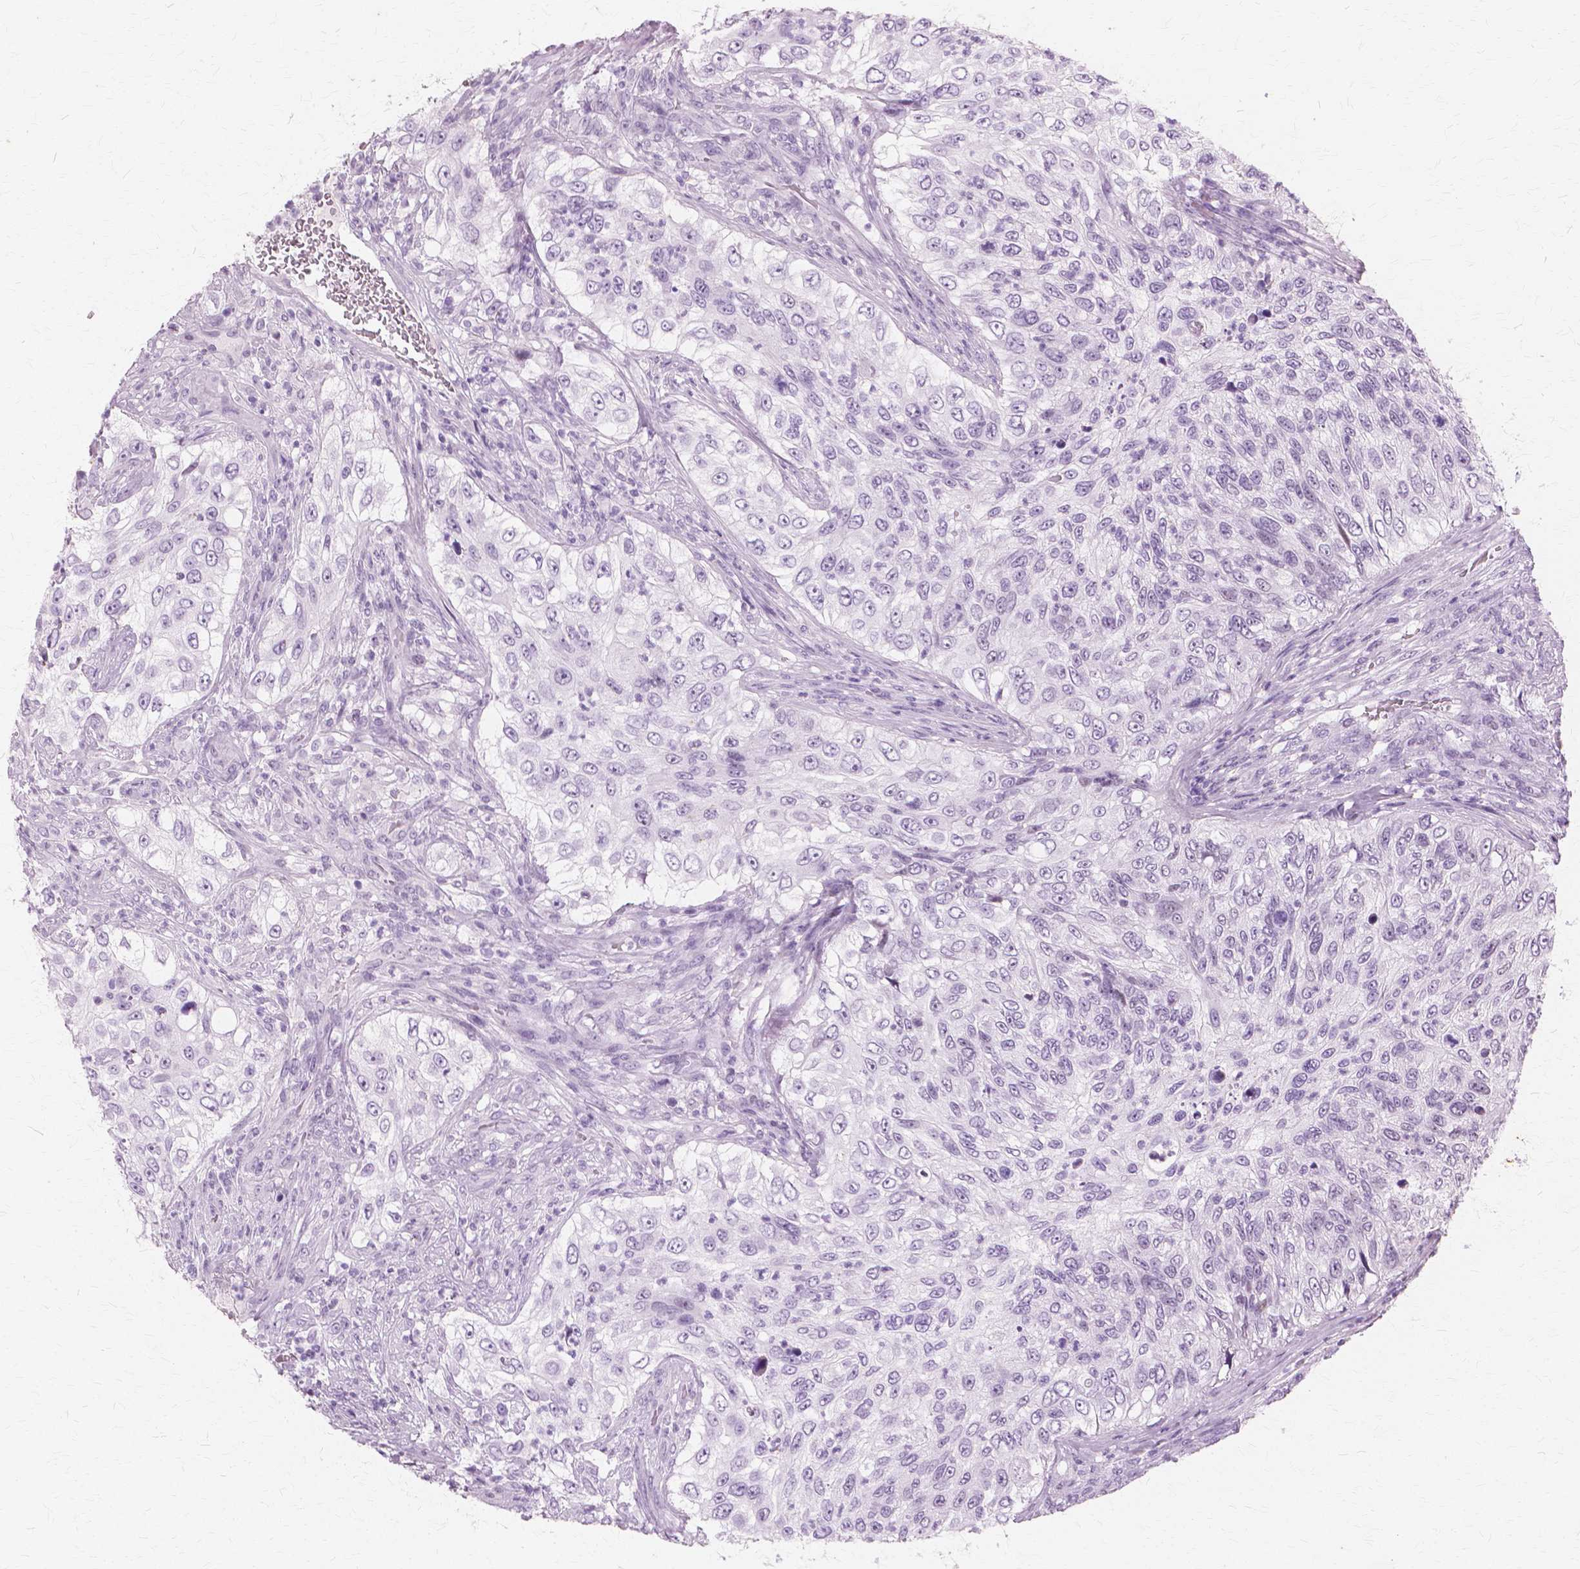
{"staining": {"intensity": "negative", "quantity": "none", "location": "none"}, "tissue": "urothelial cancer", "cell_type": "Tumor cells", "image_type": "cancer", "snomed": [{"axis": "morphology", "description": "Urothelial carcinoma, High grade"}, {"axis": "topography", "description": "Urinary bladder"}], "caption": "Tumor cells show no significant protein positivity in high-grade urothelial carcinoma.", "gene": "SFTPD", "patient": {"sex": "female", "age": 60}}